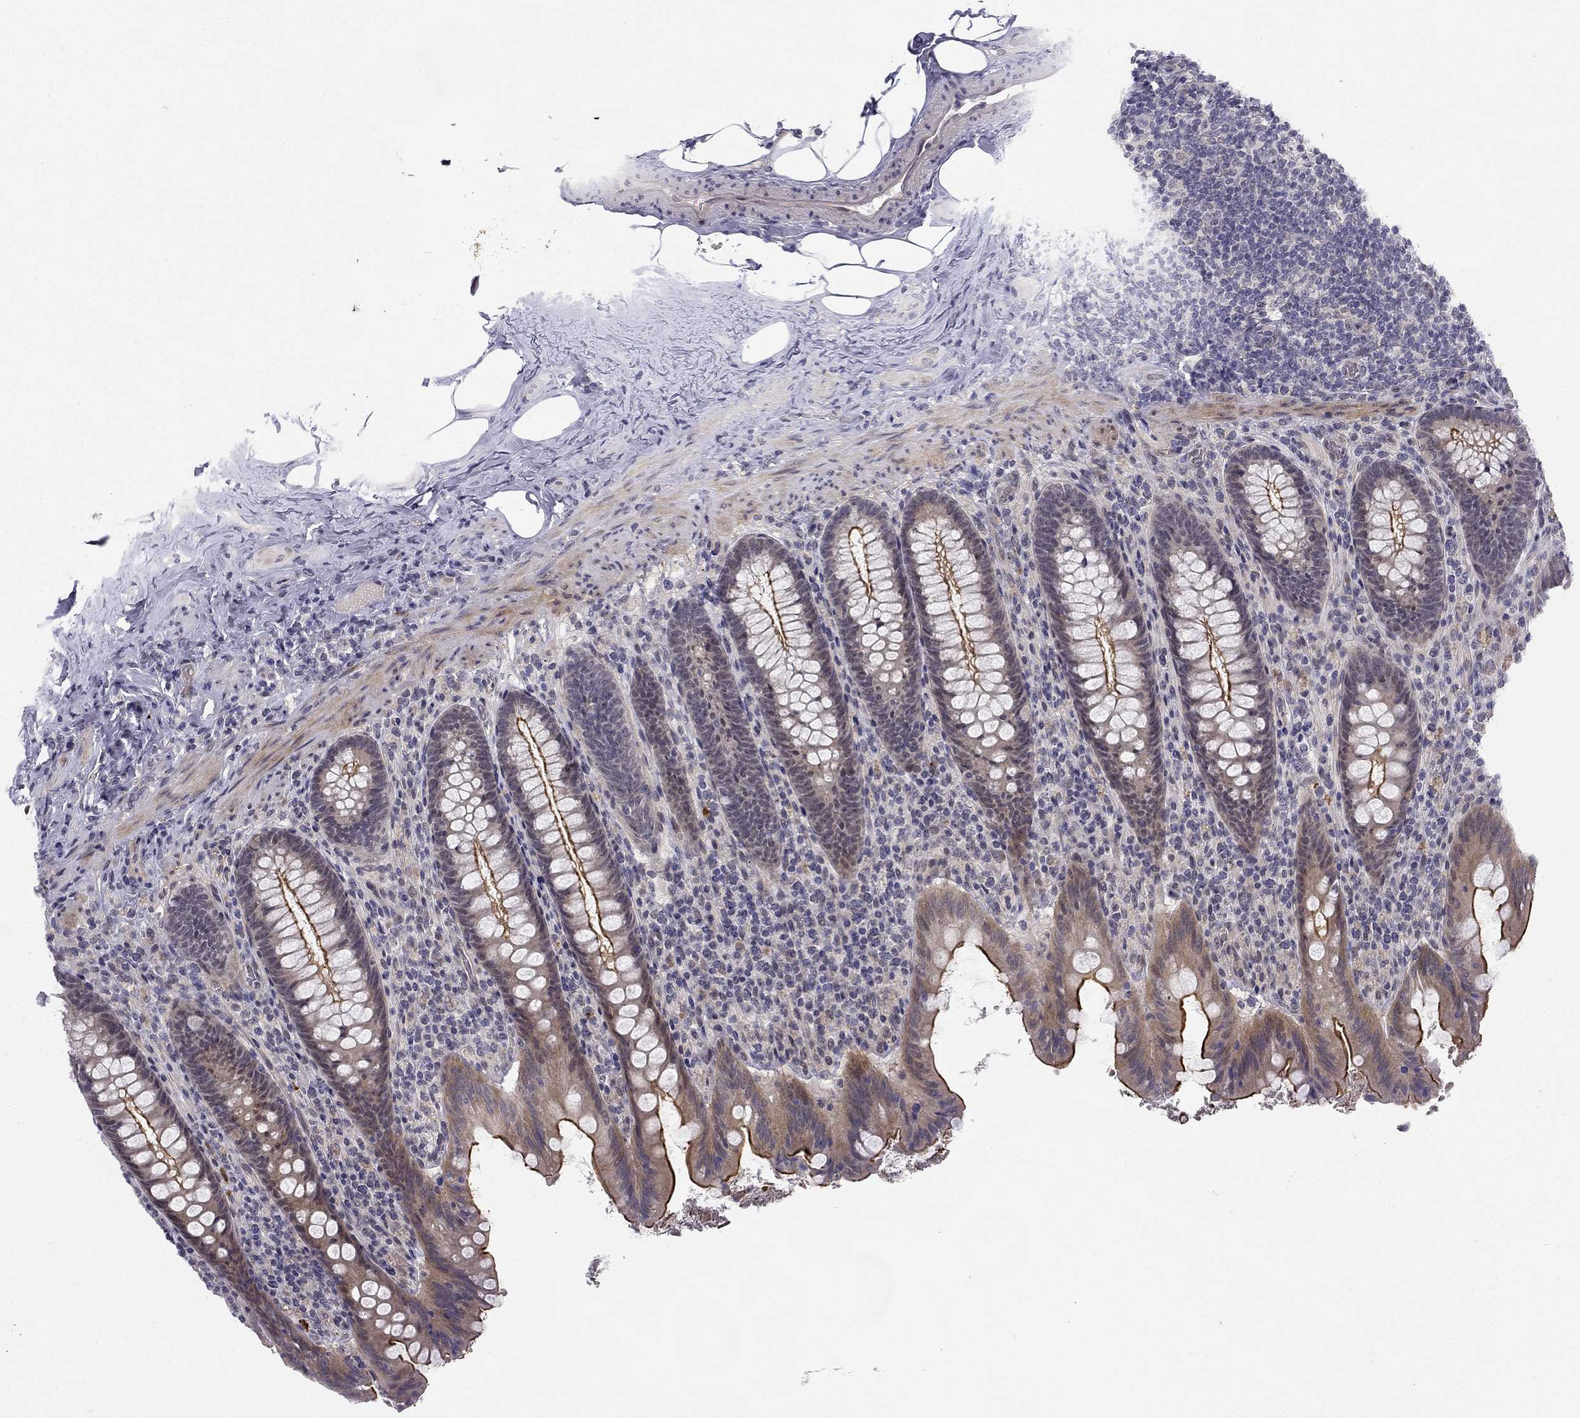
{"staining": {"intensity": "strong", "quantity": ">75%", "location": "cytoplasmic/membranous"}, "tissue": "appendix", "cell_type": "Glandular cells", "image_type": "normal", "snomed": [{"axis": "morphology", "description": "Normal tissue, NOS"}, {"axis": "topography", "description": "Appendix"}], "caption": "Glandular cells exhibit strong cytoplasmic/membranous positivity in about >75% of cells in unremarkable appendix. (DAB (3,3'-diaminobenzidine) IHC with brightfield microscopy, high magnification).", "gene": "CHST8", "patient": {"sex": "male", "age": 45}}